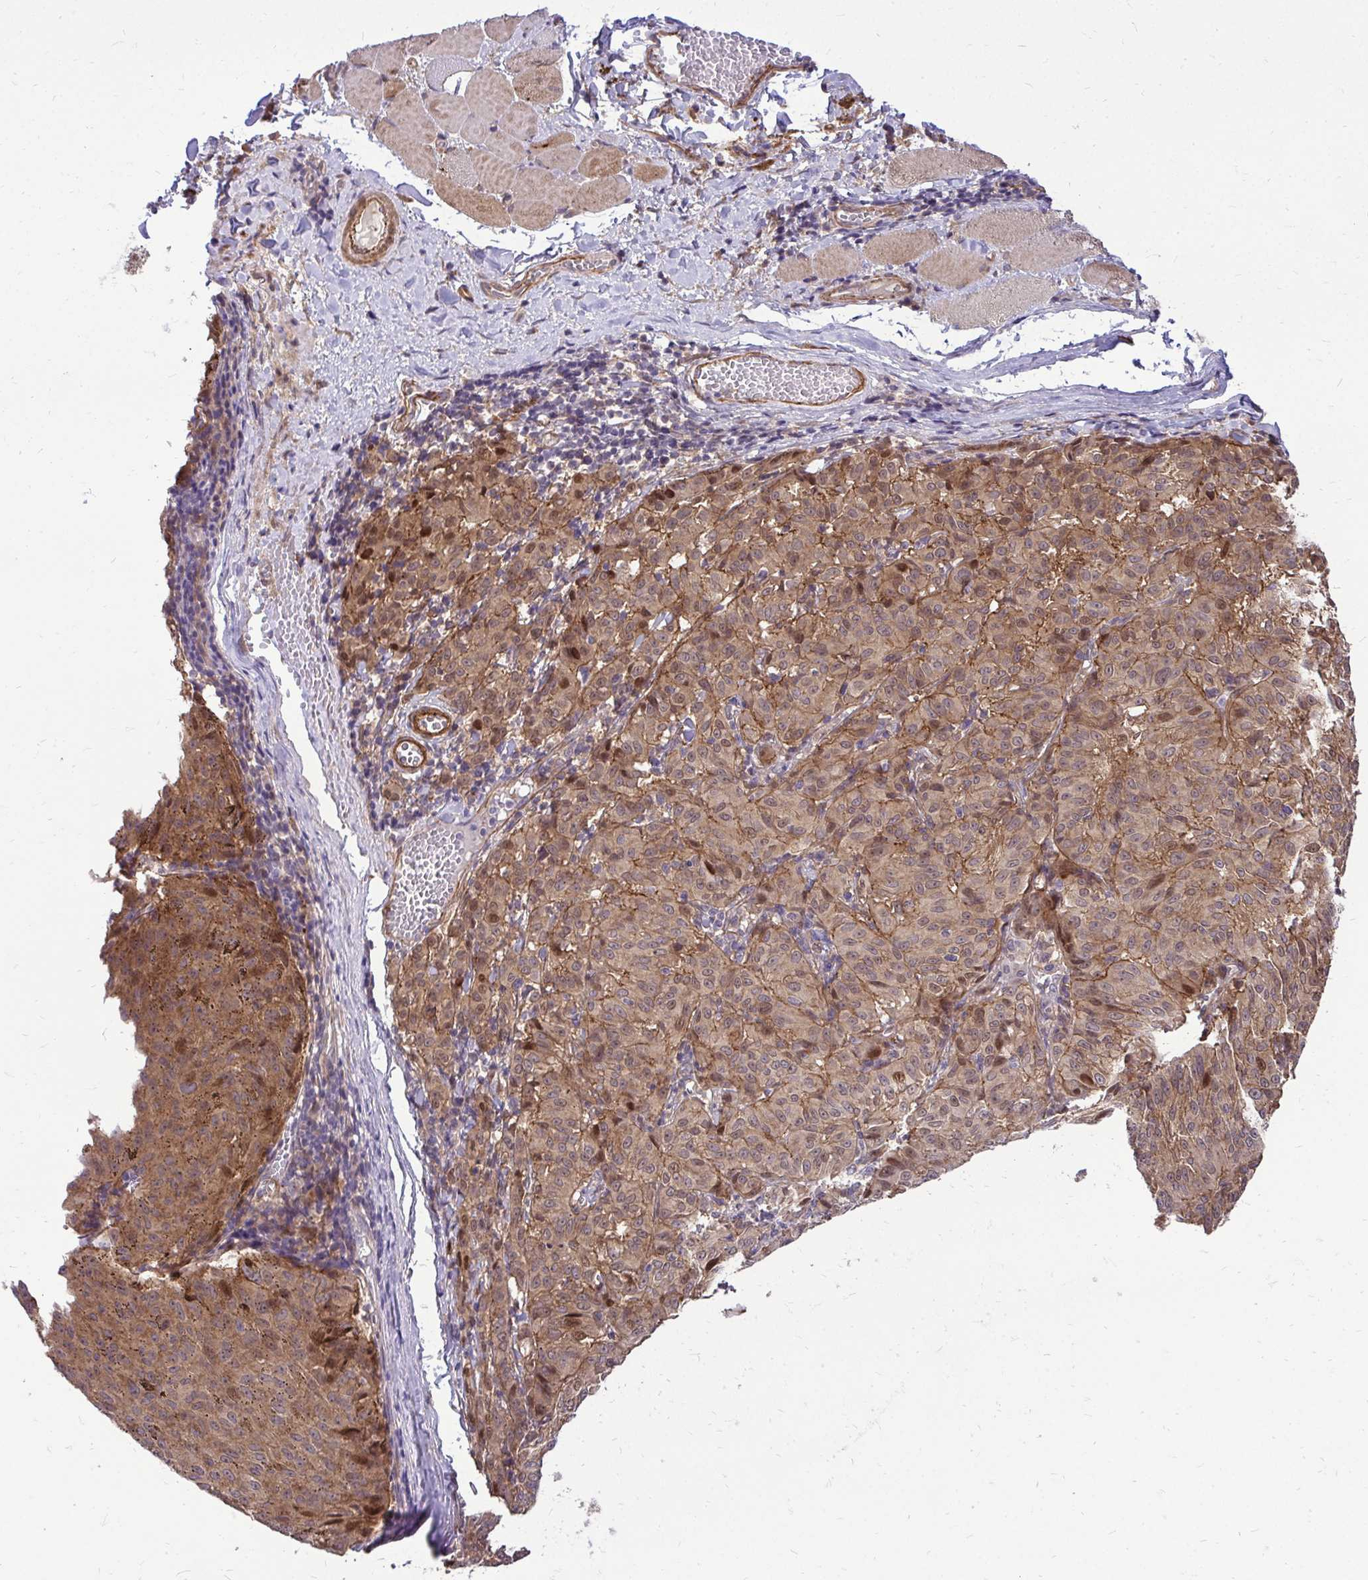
{"staining": {"intensity": "moderate", "quantity": ">75%", "location": "cytoplasmic/membranous"}, "tissue": "melanoma", "cell_type": "Tumor cells", "image_type": "cancer", "snomed": [{"axis": "morphology", "description": "Malignant melanoma, NOS"}, {"axis": "topography", "description": "Skin"}], "caption": "A photomicrograph of human malignant melanoma stained for a protein shows moderate cytoplasmic/membranous brown staining in tumor cells. The protein of interest is stained brown, and the nuclei are stained in blue (DAB IHC with brightfield microscopy, high magnification).", "gene": "TRIP6", "patient": {"sex": "female", "age": 72}}